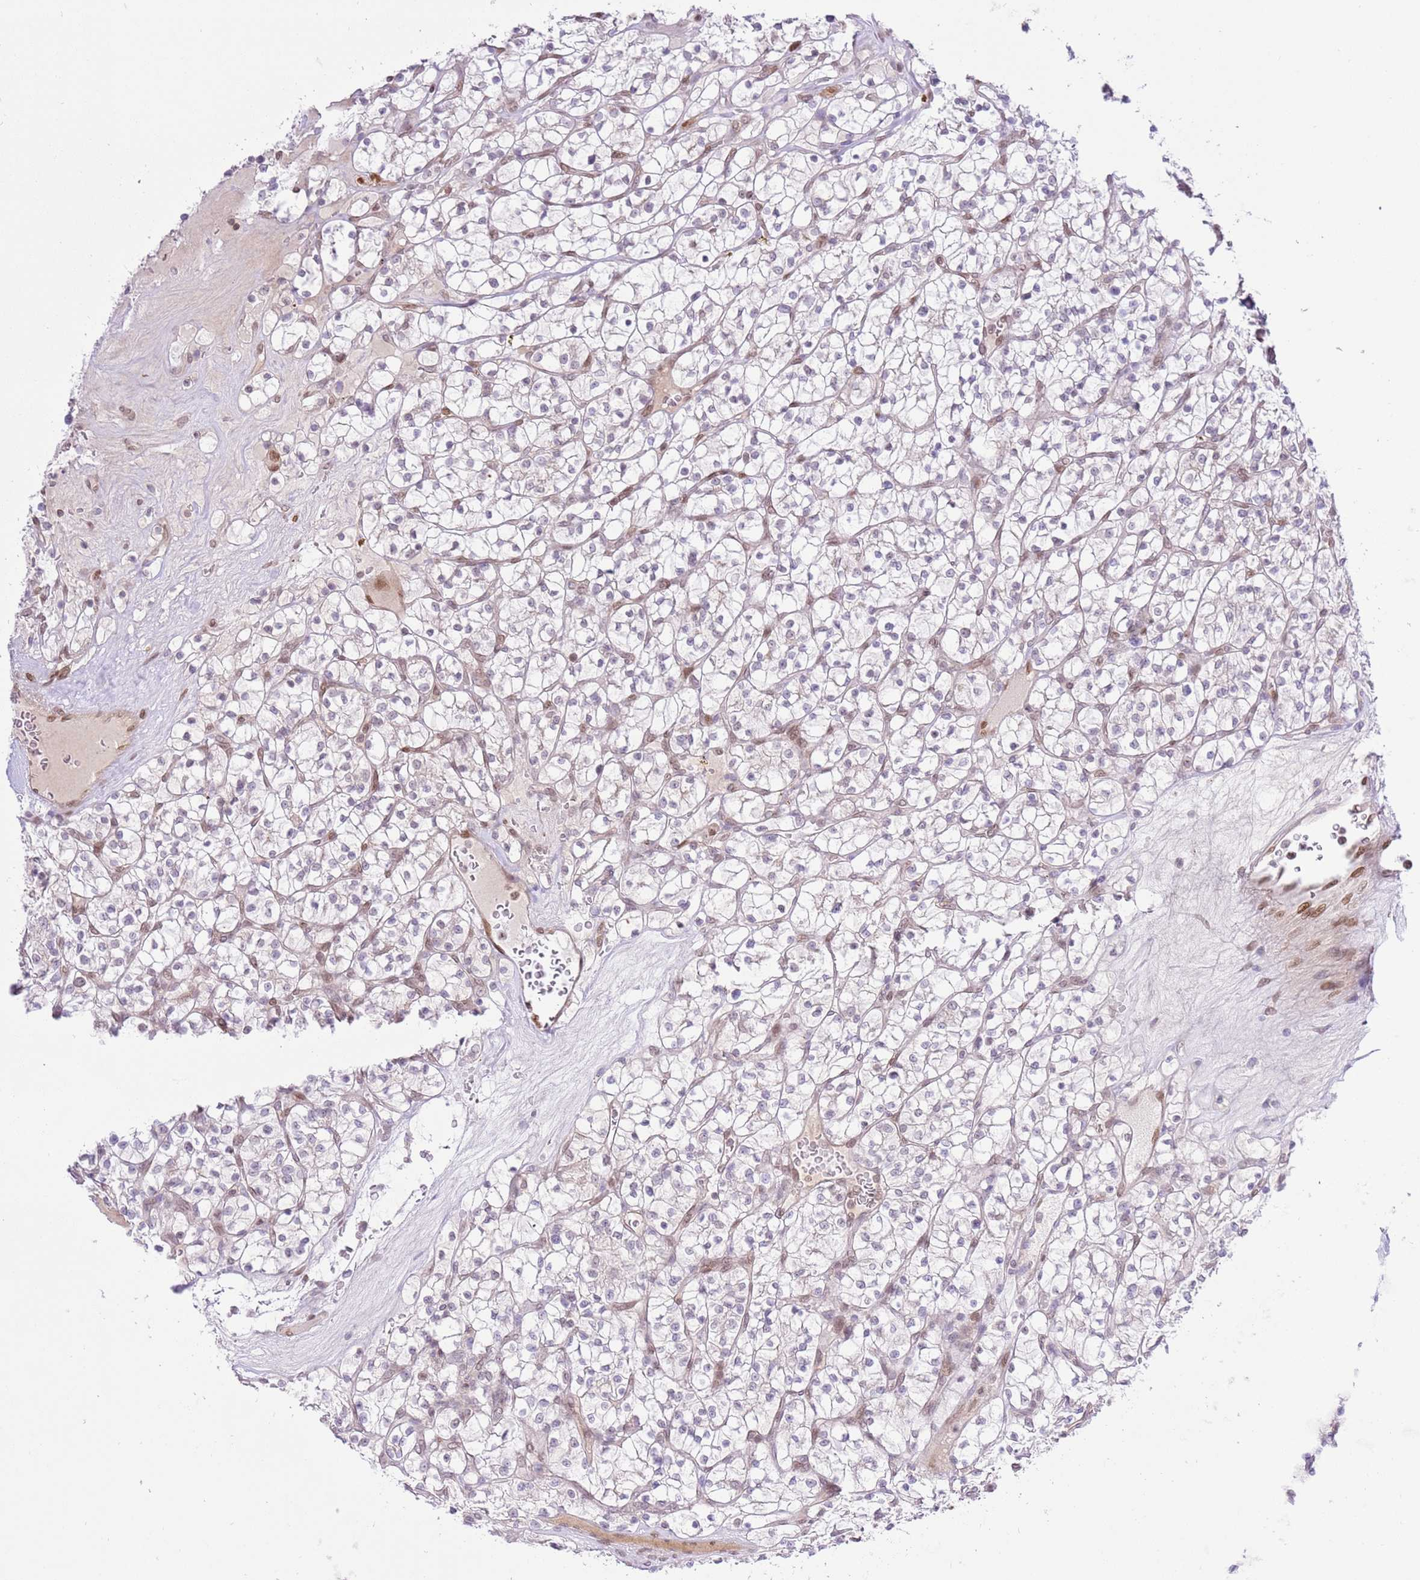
{"staining": {"intensity": "negative", "quantity": "none", "location": "none"}, "tissue": "renal cancer", "cell_type": "Tumor cells", "image_type": "cancer", "snomed": [{"axis": "morphology", "description": "Adenocarcinoma, NOS"}, {"axis": "topography", "description": "Kidney"}], "caption": "Immunohistochemical staining of renal cancer displays no significant staining in tumor cells. Brightfield microscopy of IHC stained with DAB (brown) and hematoxylin (blue), captured at high magnification.", "gene": "TRIM37", "patient": {"sex": "female", "age": 64}}